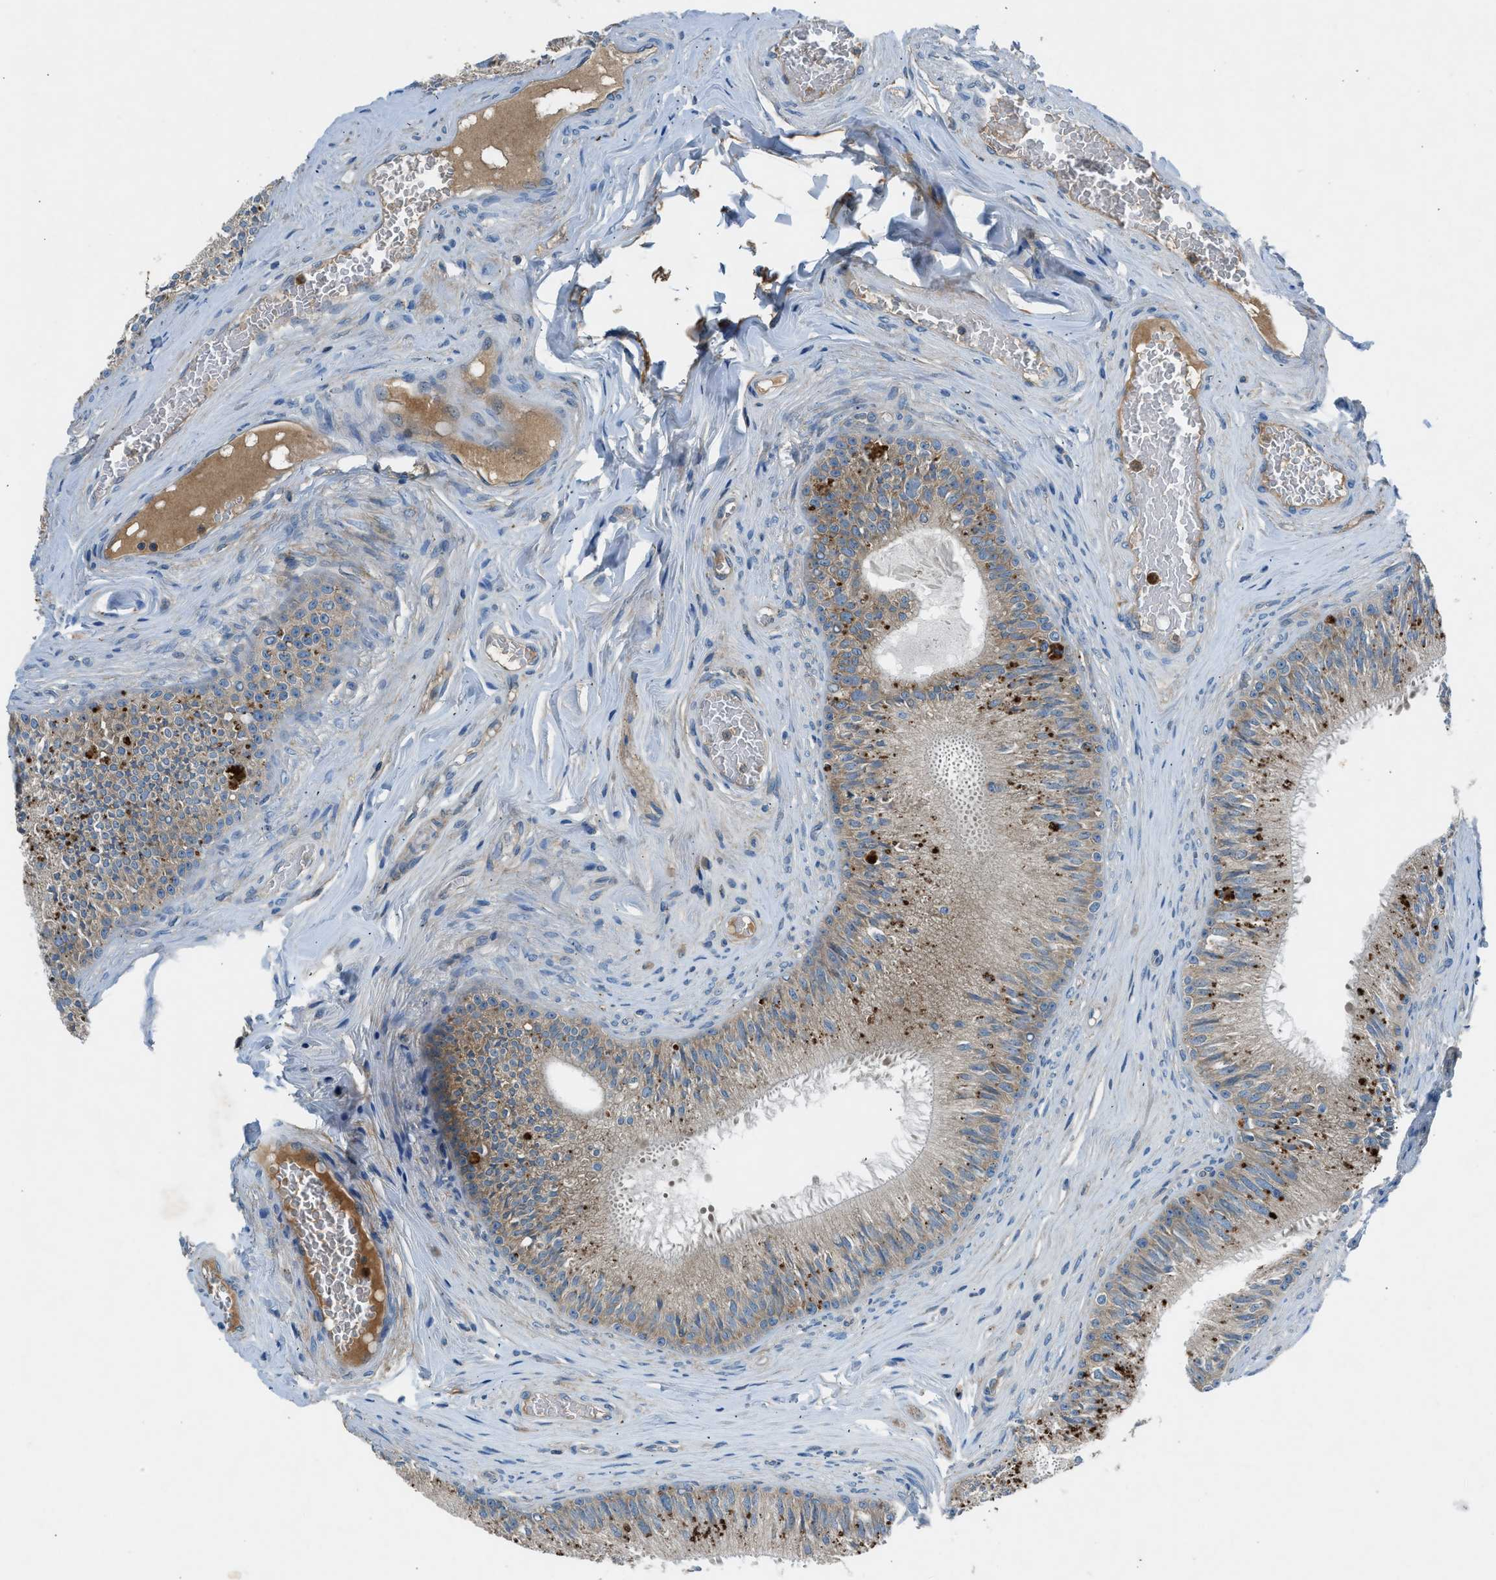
{"staining": {"intensity": "moderate", "quantity": ">75%", "location": "cytoplasmic/membranous"}, "tissue": "epididymis", "cell_type": "Glandular cells", "image_type": "normal", "snomed": [{"axis": "morphology", "description": "Normal tissue, NOS"}, {"axis": "topography", "description": "Testis"}, {"axis": "topography", "description": "Epididymis"}], "caption": "Moderate cytoplasmic/membranous expression is present in approximately >75% of glandular cells in unremarkable epididymis. Immunohistochemistry (ihc) stains the protein in brown and the nuclei are stained blue.", "gene": "BMP1", "patient": {"sex": "male", "age": 36}}